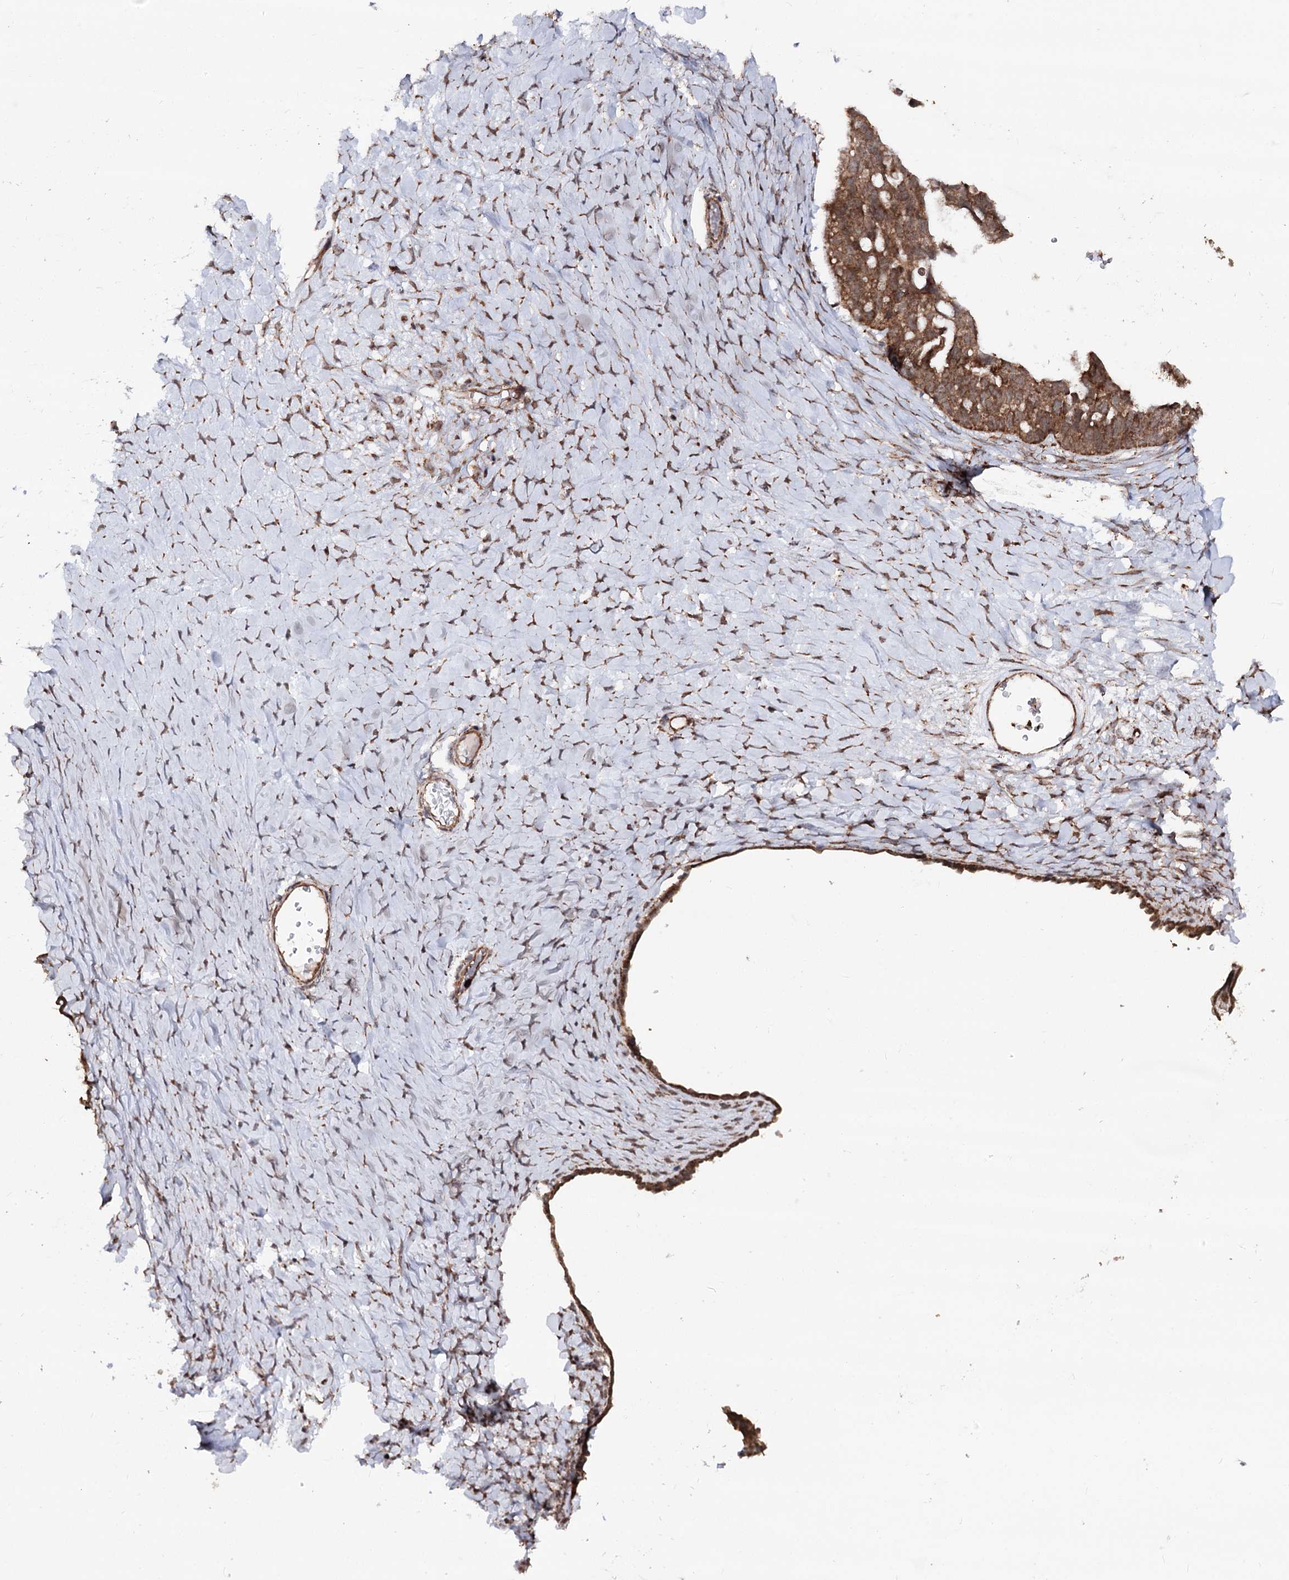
{"staining": {"intensity": "strong", "quantity": ">75%", "location": "cytoplasmic/membranous"}, "tissue": "ovarian cancer", "cell_type": "Tumor cells", "image_type": "cancer", "snomed": [{"axis": "morphology", "description": "Cystadenocarcinoma, serous, NOS"}, {"axis": "topography", "description": "Ovary"}], "caption": "Immunohistochemistry (IHC) photomicrograph of neoplastic tissue: ovarian serous cystadenocarcinoma stained using immunohistochemistry (IHC) displays high levels of strong protein expression localized specifically in the cytoplasmic/membranous of tumor cells, appearing as a cytoplasmic/membranous brown color.", "gene": "FGFR1OP2", "patient": {"sex": "female", "age": 79}}